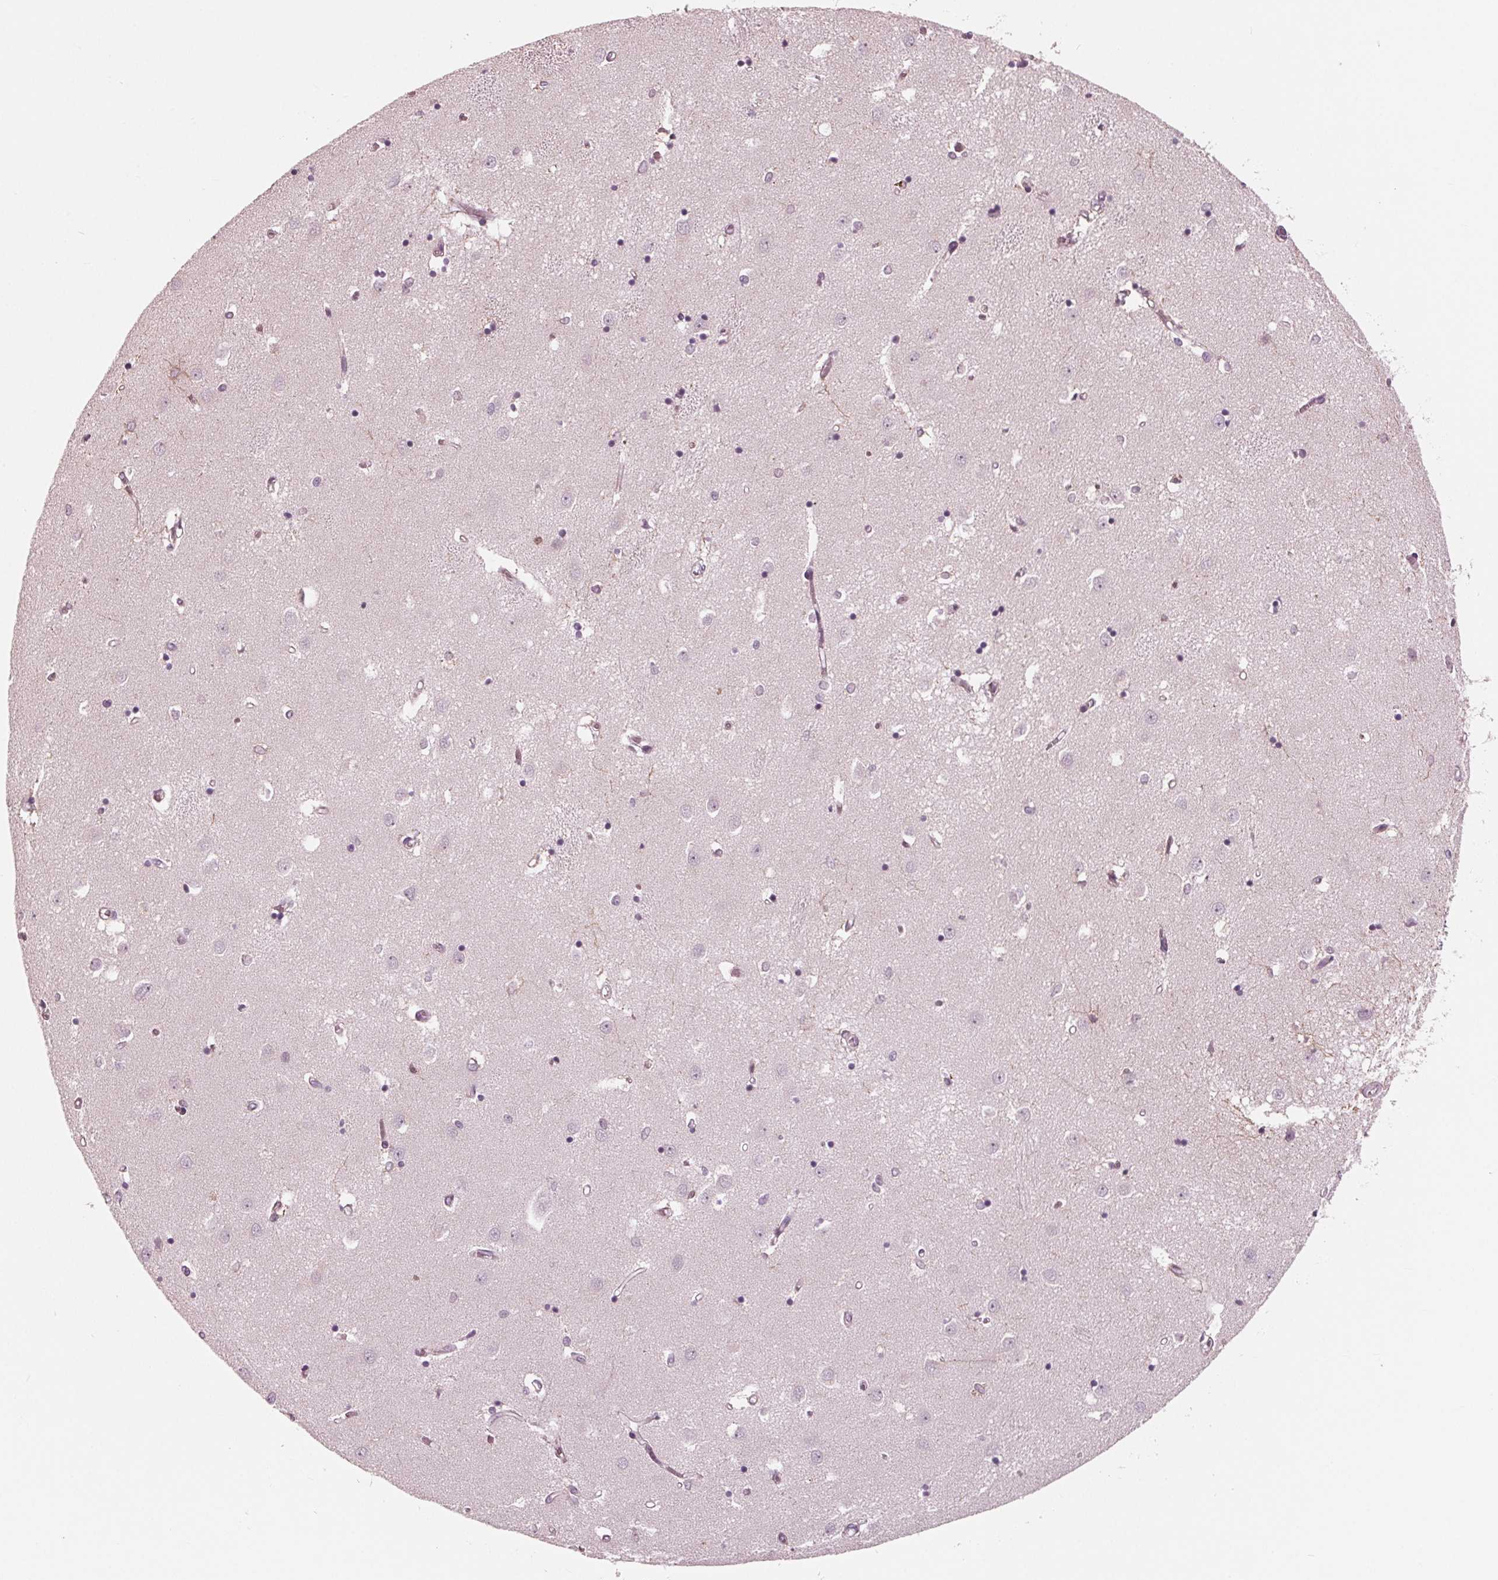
{"staining": {"intensity": "negative", "quantity": "none", "location": "none"}, "tissue": "caudate", "cell_type": "Glial cells", "image_type": "normal", "snomed": [{"axis": "morphology", "description": "Normal tissue, NOS"}, {"axis": "topography", "description": "Lateral ventricle wall"}], "caption": "This photomicrograph is of benign caudate stained with IHC to label a protein in brown with the nuclei are counter-stained blue. There is no positivity in glial cells.", "gene": "ING3", "patient": {"sex": "male", "age": 54}}